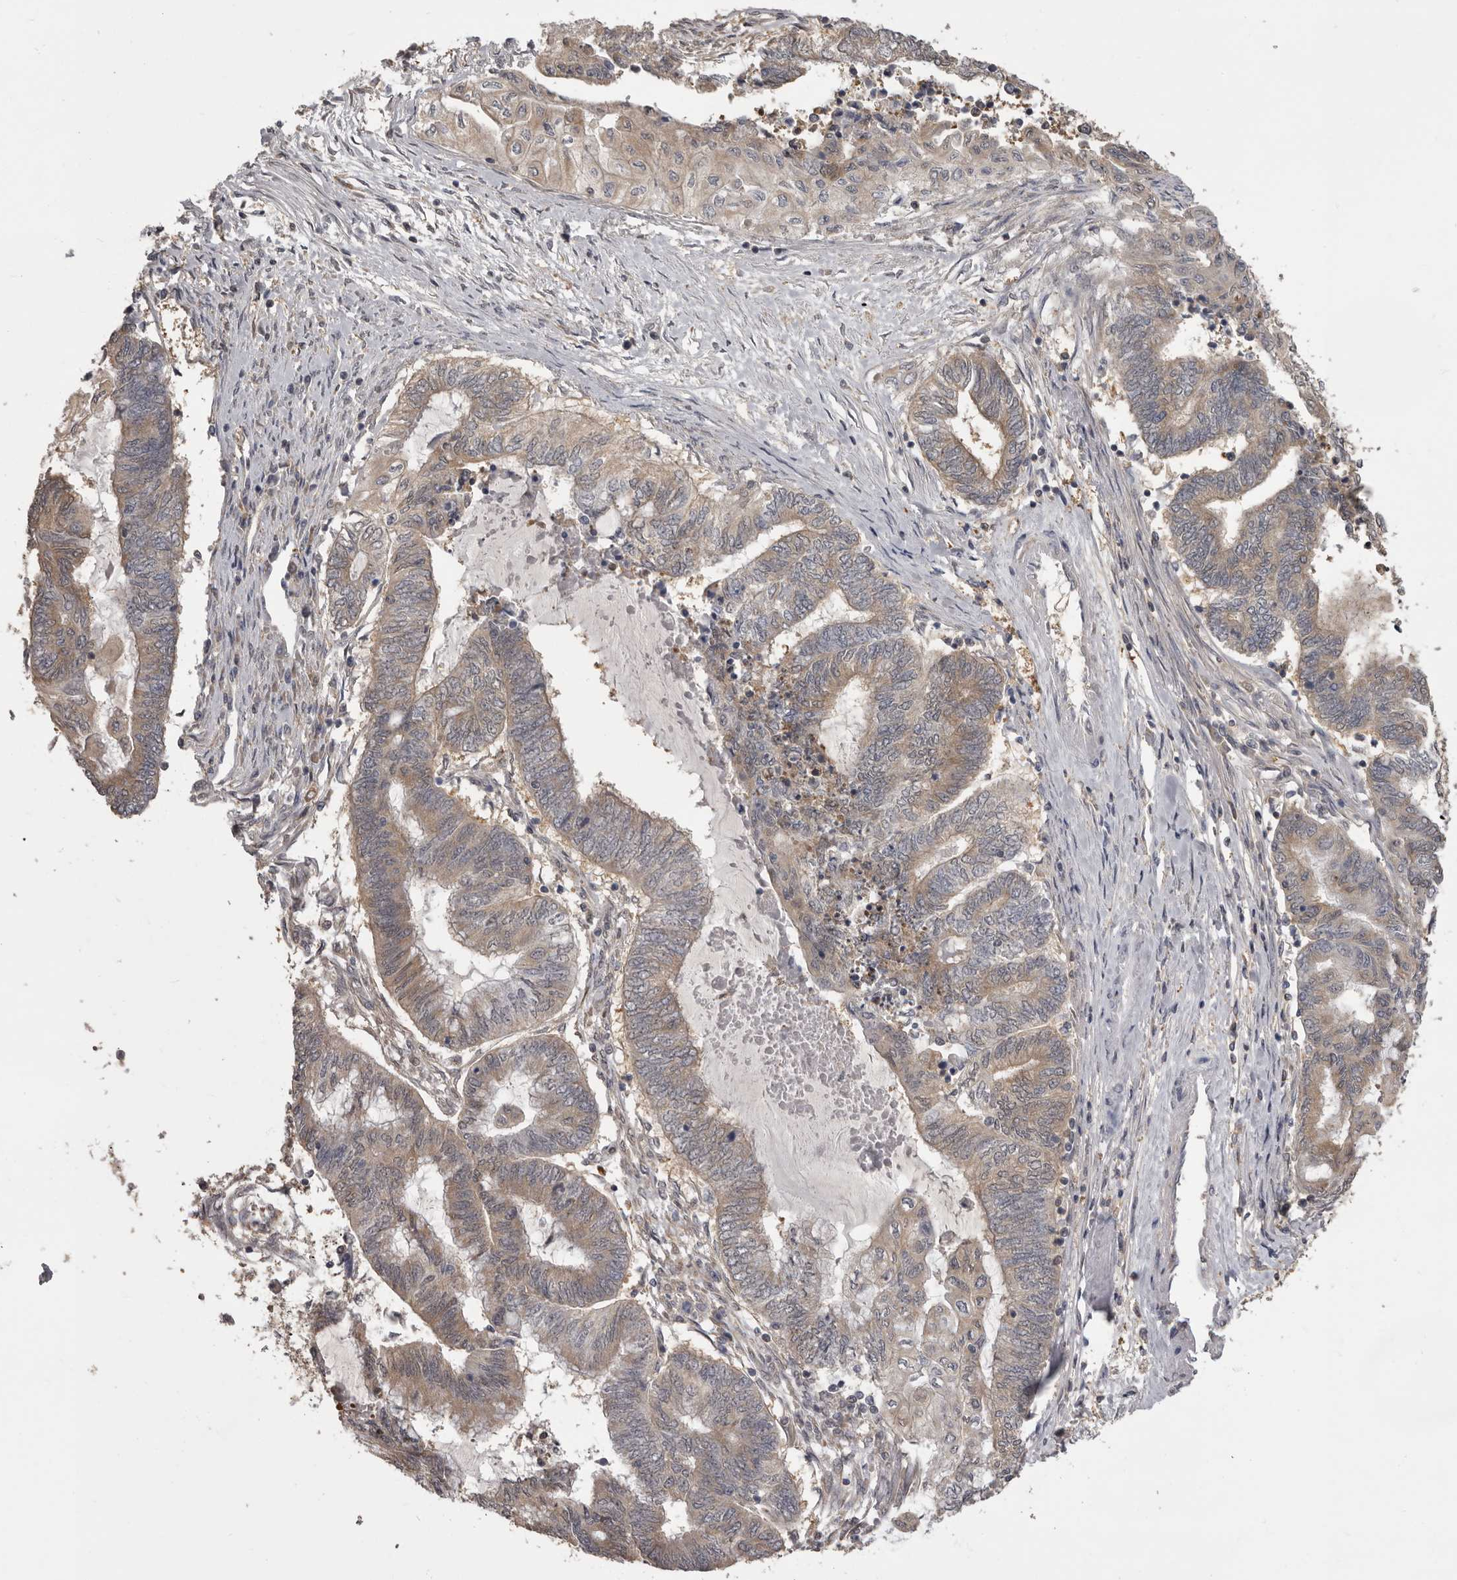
{"staining": {"intensity": "weak", "quantity": ">75%", "location": "cytoplasmic/membranous"}, "tissue": "endometrial cancer", "cell_type": "Tumor cells", "image_type": "cancer", "snomed": [{"axis": "morphology", "description": "Adenocarcinoma, NOS"}, {"axis": "topography", "description": "Uterus"}, {"axis": "topography", "description": "Endometrium"}], "caption": "Protein analysis of endometrial adenocarcinoma tissue displays weak cytoplasmic/membranous staining in about >75% of tumor cells.", "gene": "MDH1", "patient": {"sex": "female", "age": 70}}